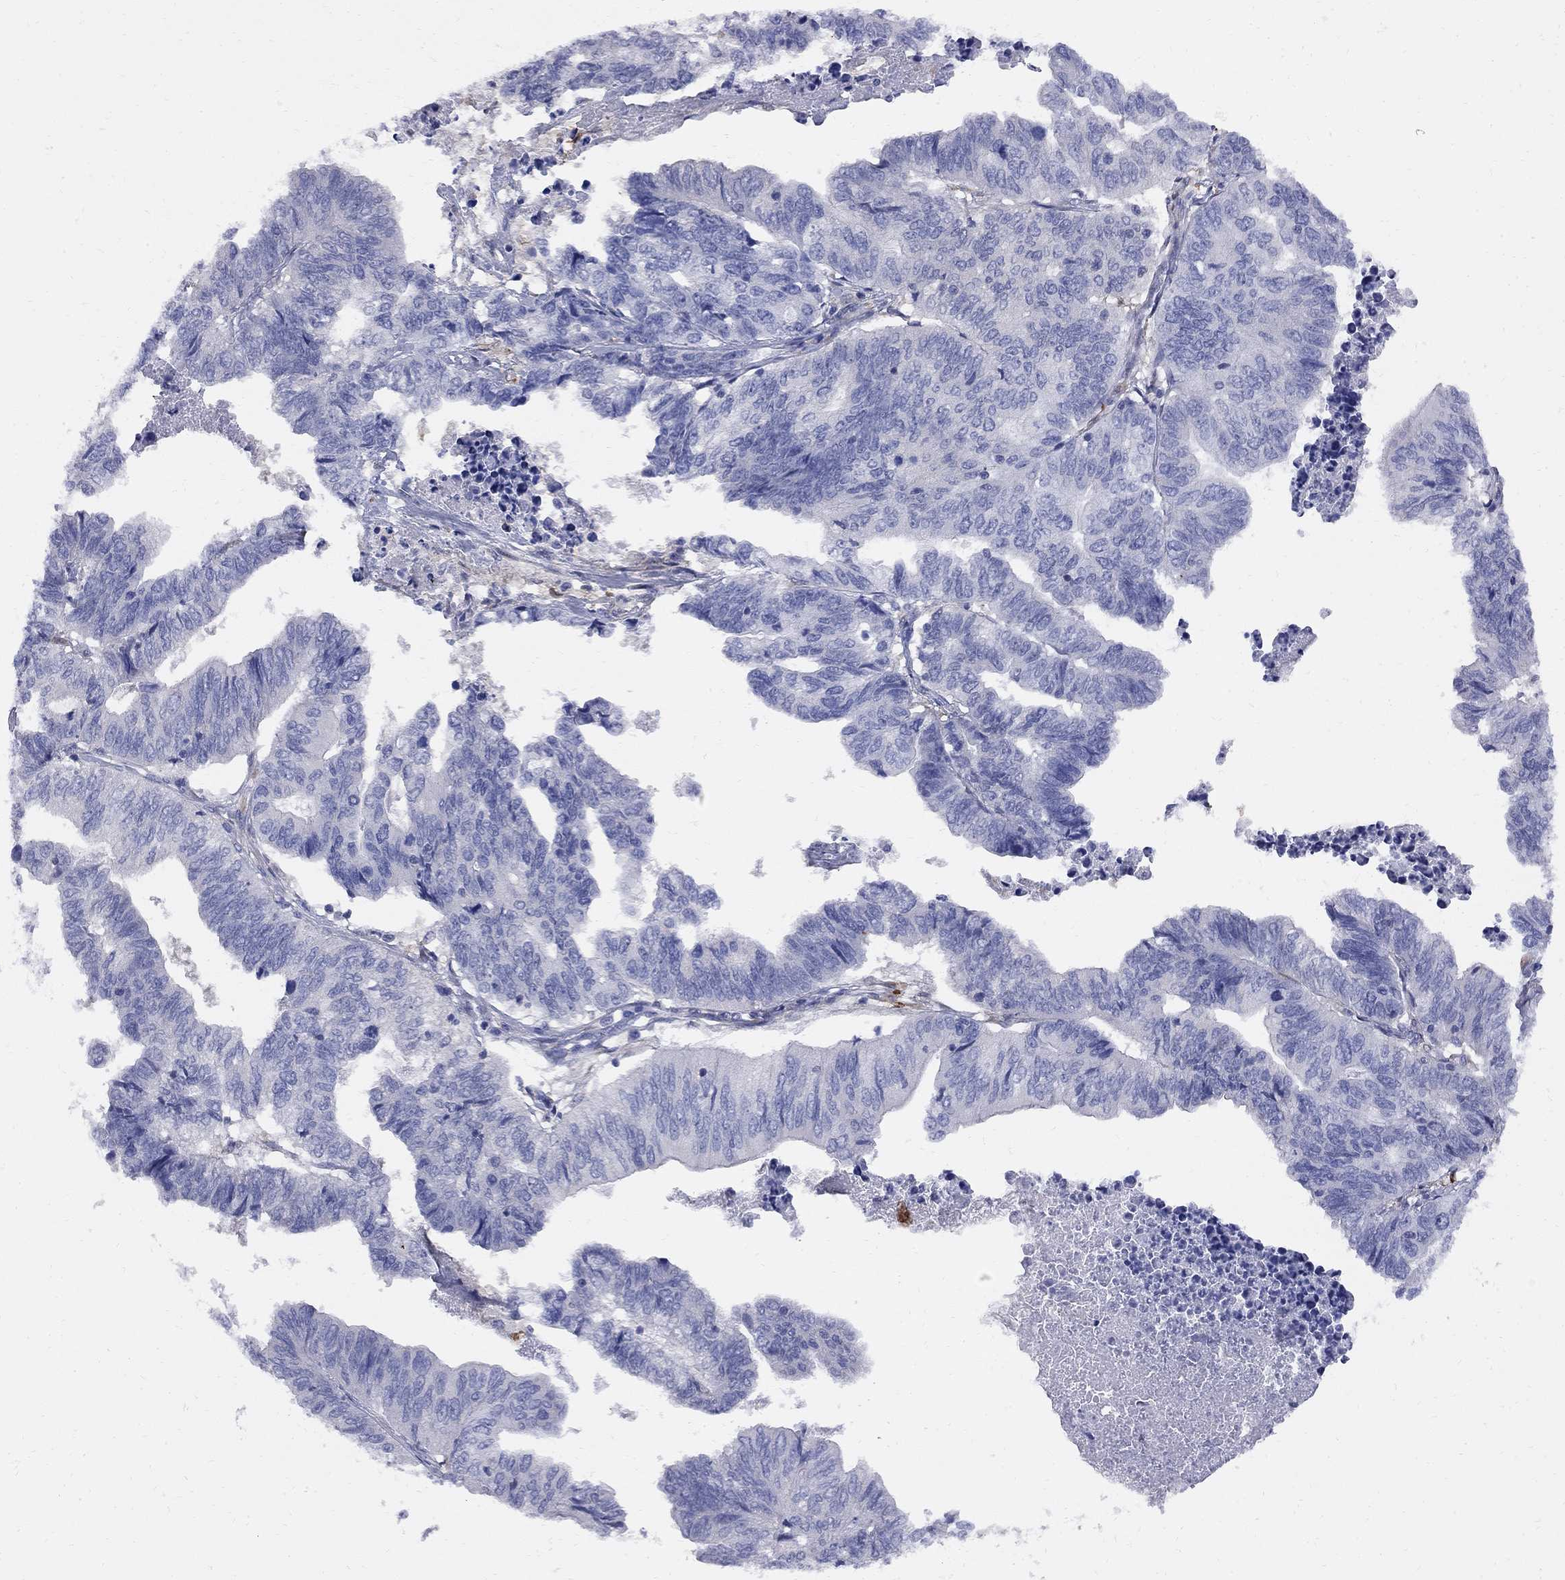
{"staining": {"intensity": "negative", "quantity": "none", "location": "none"}, "tissue": "stomach cancer", "cell_type": "Tumor cells", "image_type": "cancer", "snomed": [{"axis": "morphology", "description": "Adenocarcinoma, NOS"}, {"axis": "topography", "description": "Stomach, upper"}], "caption": "A histopathology image of human stomach adenocarcinoma is negative for staining in tumor cells.", "gene": "MTHFR", "patient": {"sex": "female", "age": 67}}